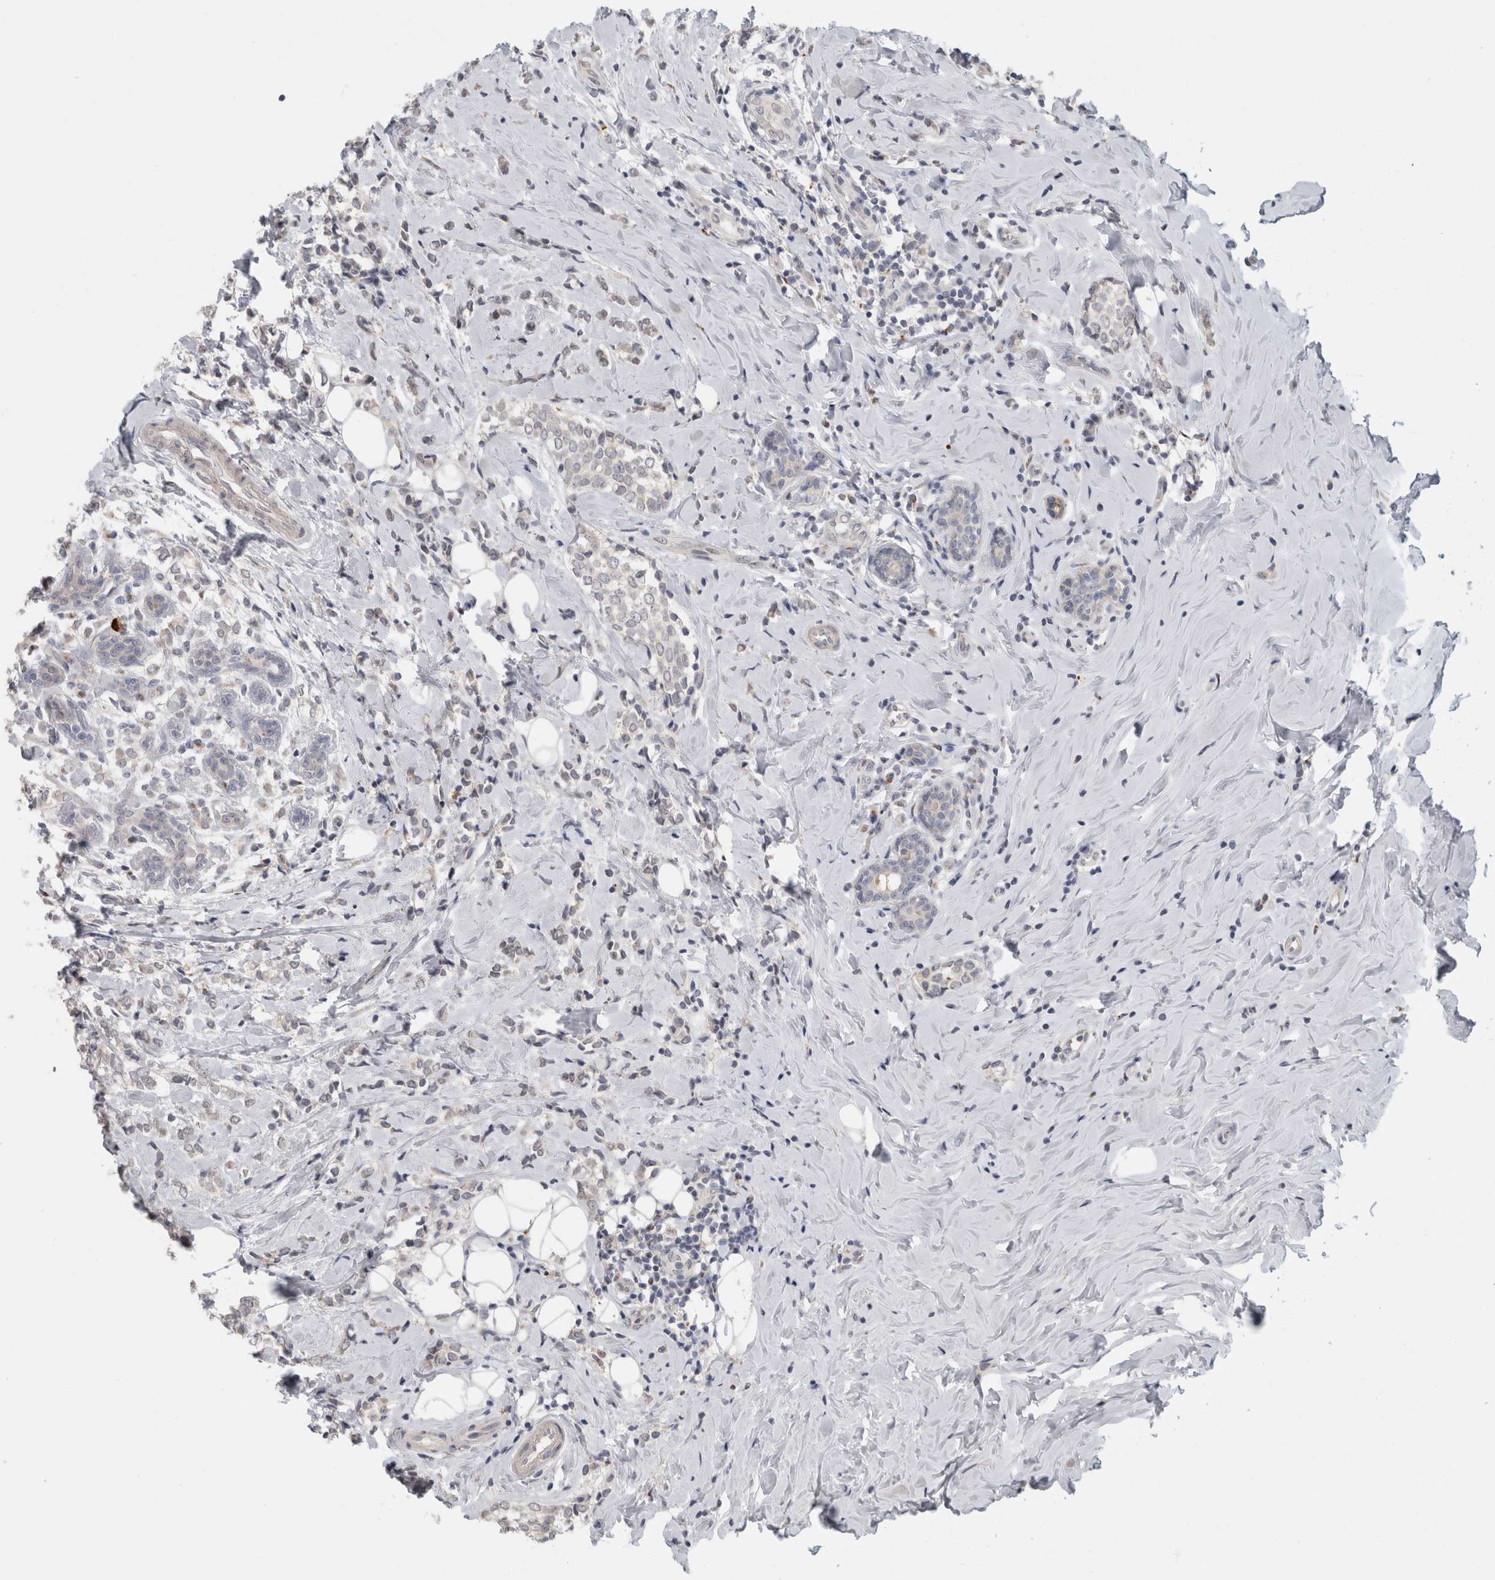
{"staining": {"intensity": "negative", "quantity": "none", "location": "none"}, "tissue": "breast cancer", "cell_type": "Tumor cells", "image_type": "cancer", "snomed": [{"axis": "morphology", "description": "Normal tissue, NOS"}, {"axis": "morphology", "description": "Lobular carcinoma"}, {"axis": "topography", "description": "Breast"}], "caption": "Tumor cells are negative for brown protein staining in breast cancer (lobular carcinoma).", "gene": "MGAT1", "patient": {"sex": "female", "age": 47}}